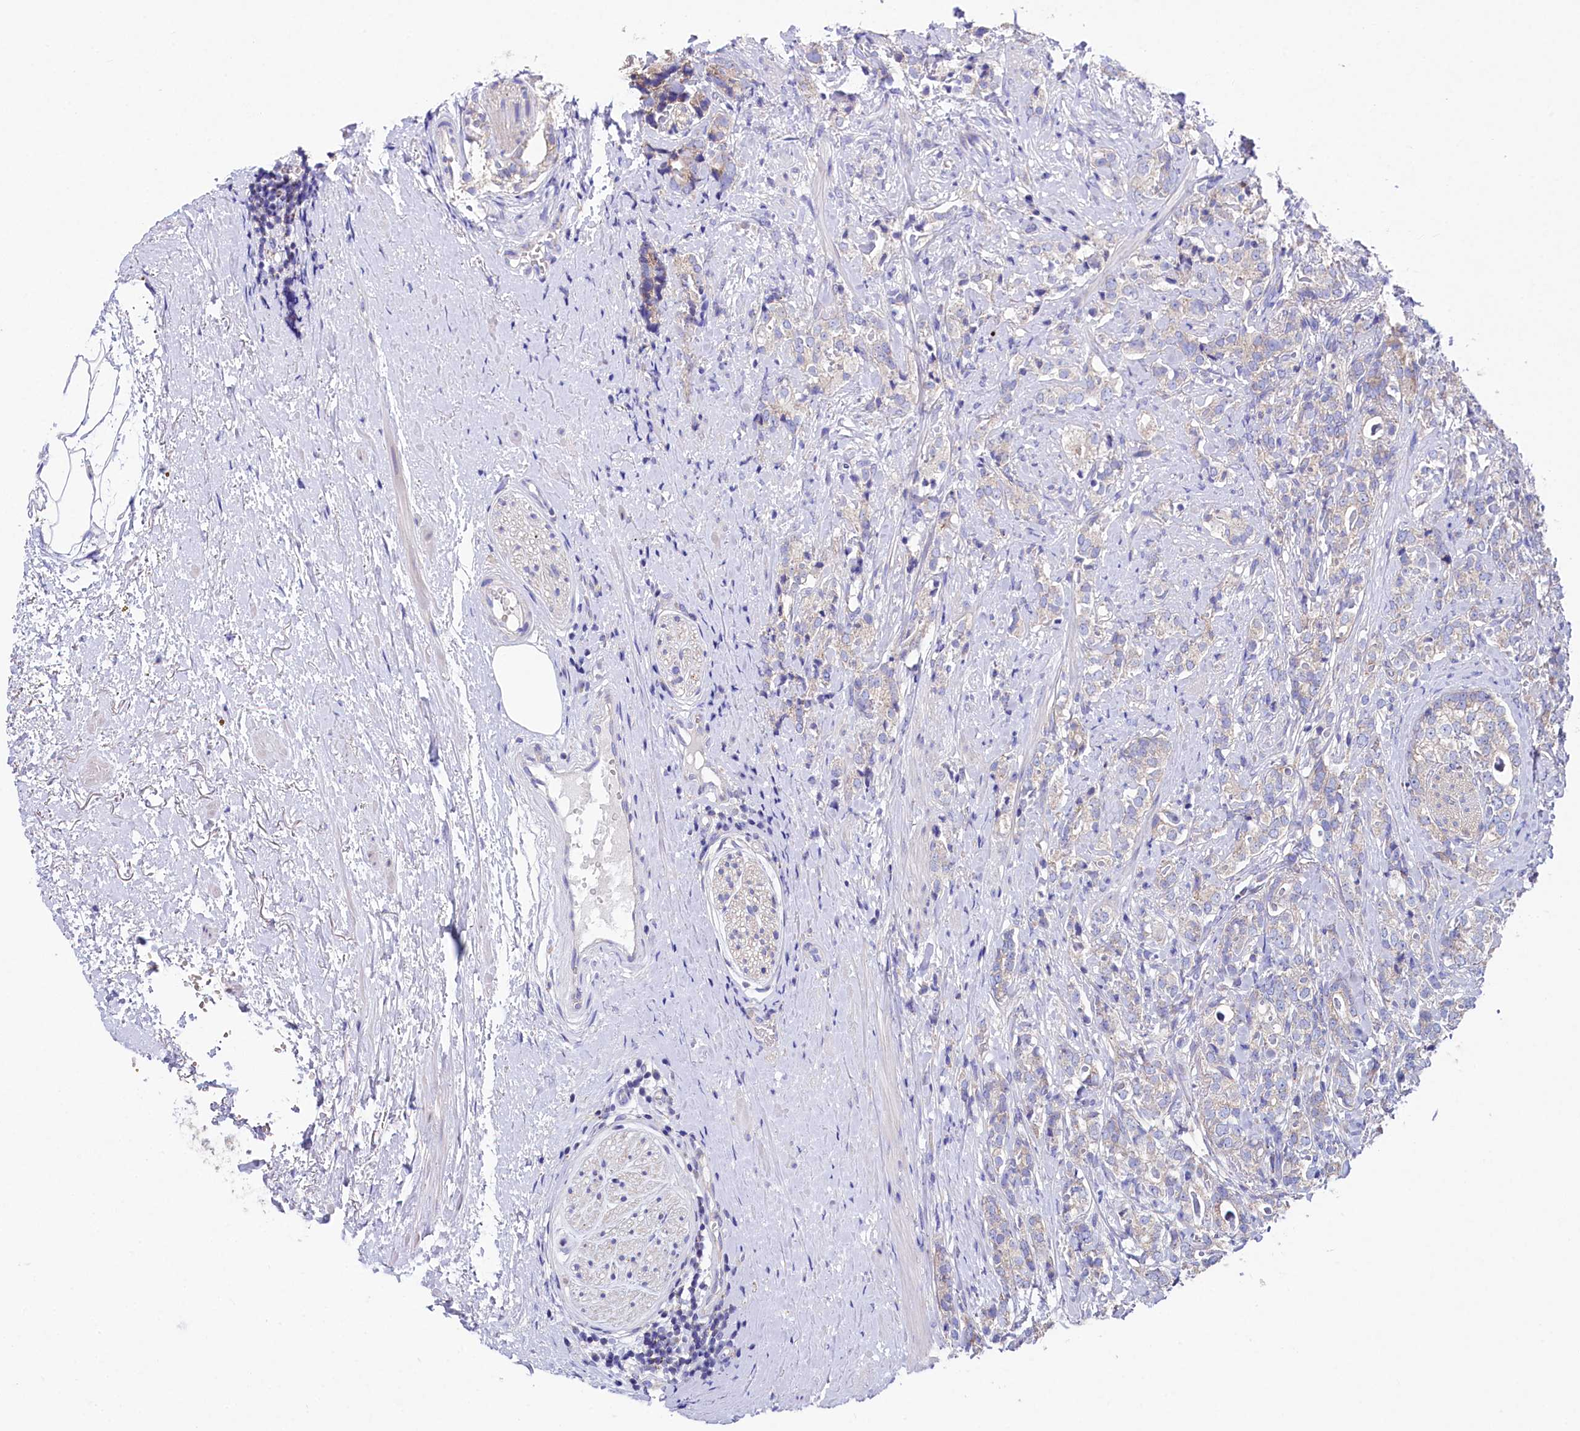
{"staining": {"intensity": "moderate", "quantity": "25%-75%", "location": "cytoplasmic/membranous"}, "tissue": "prostate cancer", "cell_type": "Tumor cells", "image_type": "cancer", "snomed": [{"axis": "morphology", "description": "Adenocarcinoma, High grade"}, {"axis": "topography", "description": "Prostate"}], "caption": "Immunohistochemistry (DAB) staining of prostate cancer displays moderate cytoplasmic/membranous protein staining in about 25%-75% of tumor cells.", "gene": "VPS26B", "patient": {"sex": "male", "age": 69}}